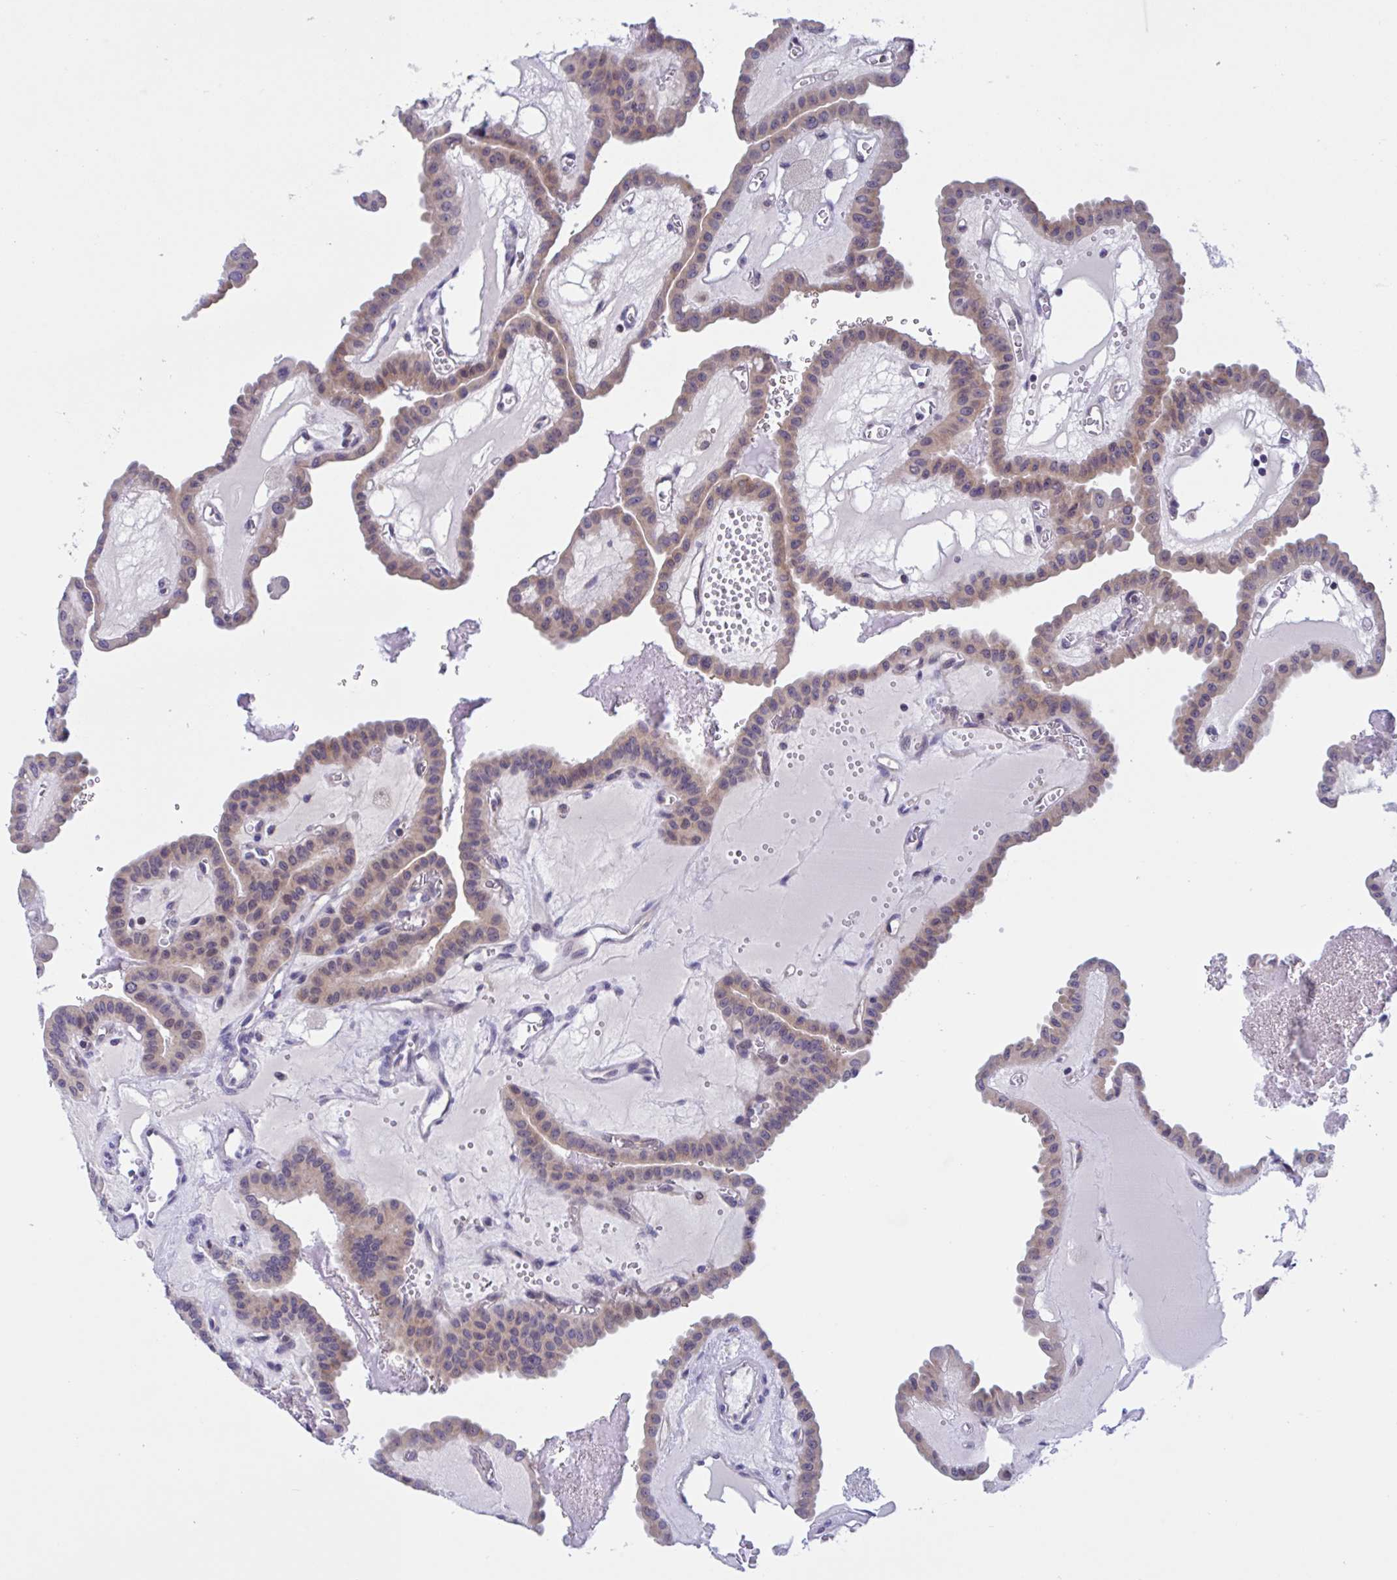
{"staining": {"intensity": "weak", "quantity": "25%-75%", "location": "cytoplasmic/membranous"}, "tissue": "thyroid cancer", "cell_type": "Tumor cells", "image_type": "cancer", "snomed": [{"axis": "morphology", "description": "Papillary adenocarcinoma, NOS"}, {"axis": "topography", "description": "Thyroid gland"}], "caption": "Thyroid cancer (papillary adenocarcinoma) was stained to show a protein in brown. There is low levels of weak cytoplasmic/membranous positivity in approximately 25%-75% of tumor cells.", "gene": "SNX11", "patient": {"sex": "male", "age": 87}}